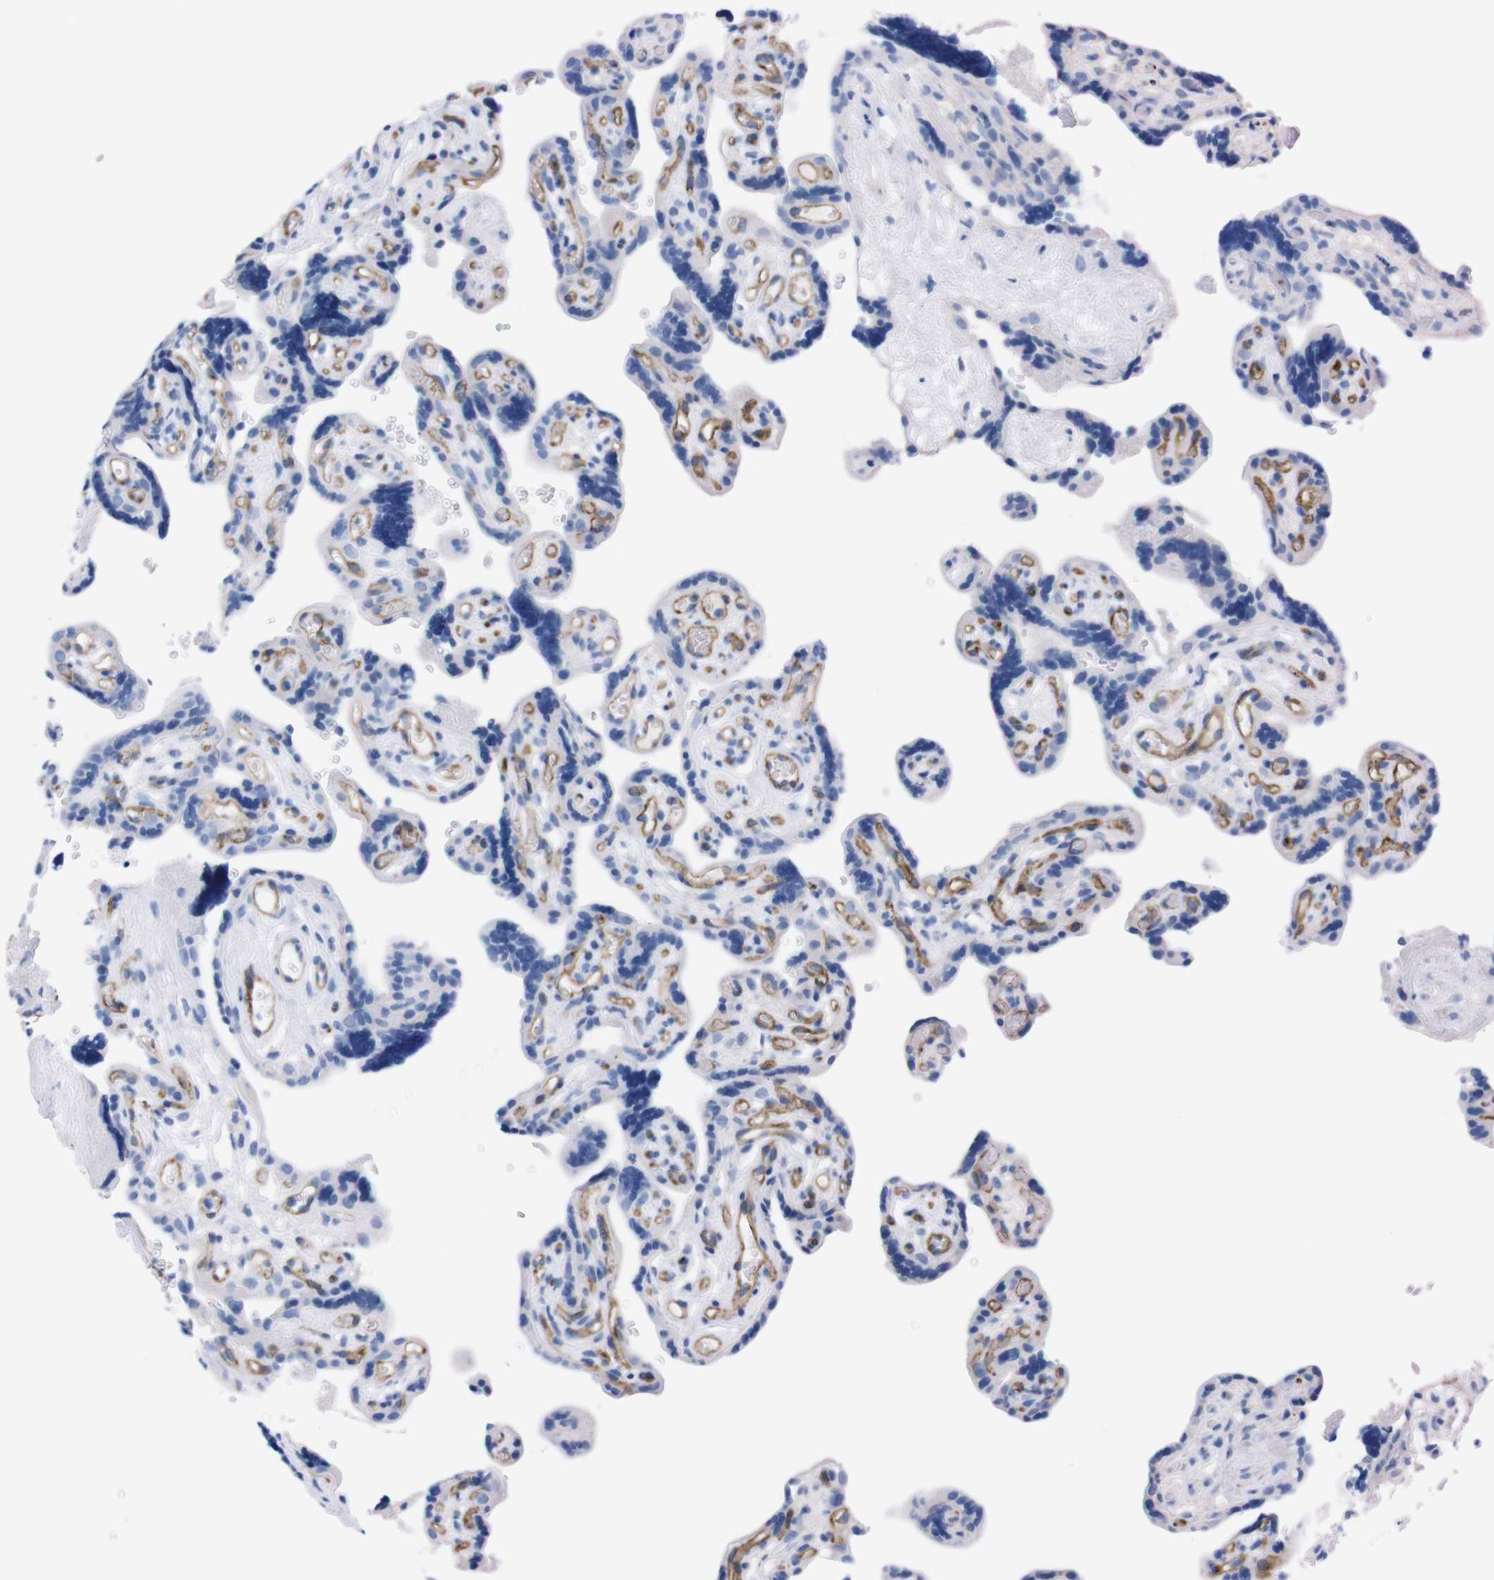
{"staining": {"intensity": "negative", "quantity": "none", "location": "none"}, "tissue": "placenta", "cell_type": "Trophoblastic cells", "image_type": "normal", "snomed": [{"axis": "morphology", "description": "Normal tissue, NOS"}, {"axis": "topography", "description": "Placenta"}], "caption": "There is no significant positivity in trophoblastic cells of placenta. (DAB immunohistochemistry (IHC) with hematoxylin counter stain).", "gene": "TMEM243", "patient": {"sex": "female", "age": 30}}